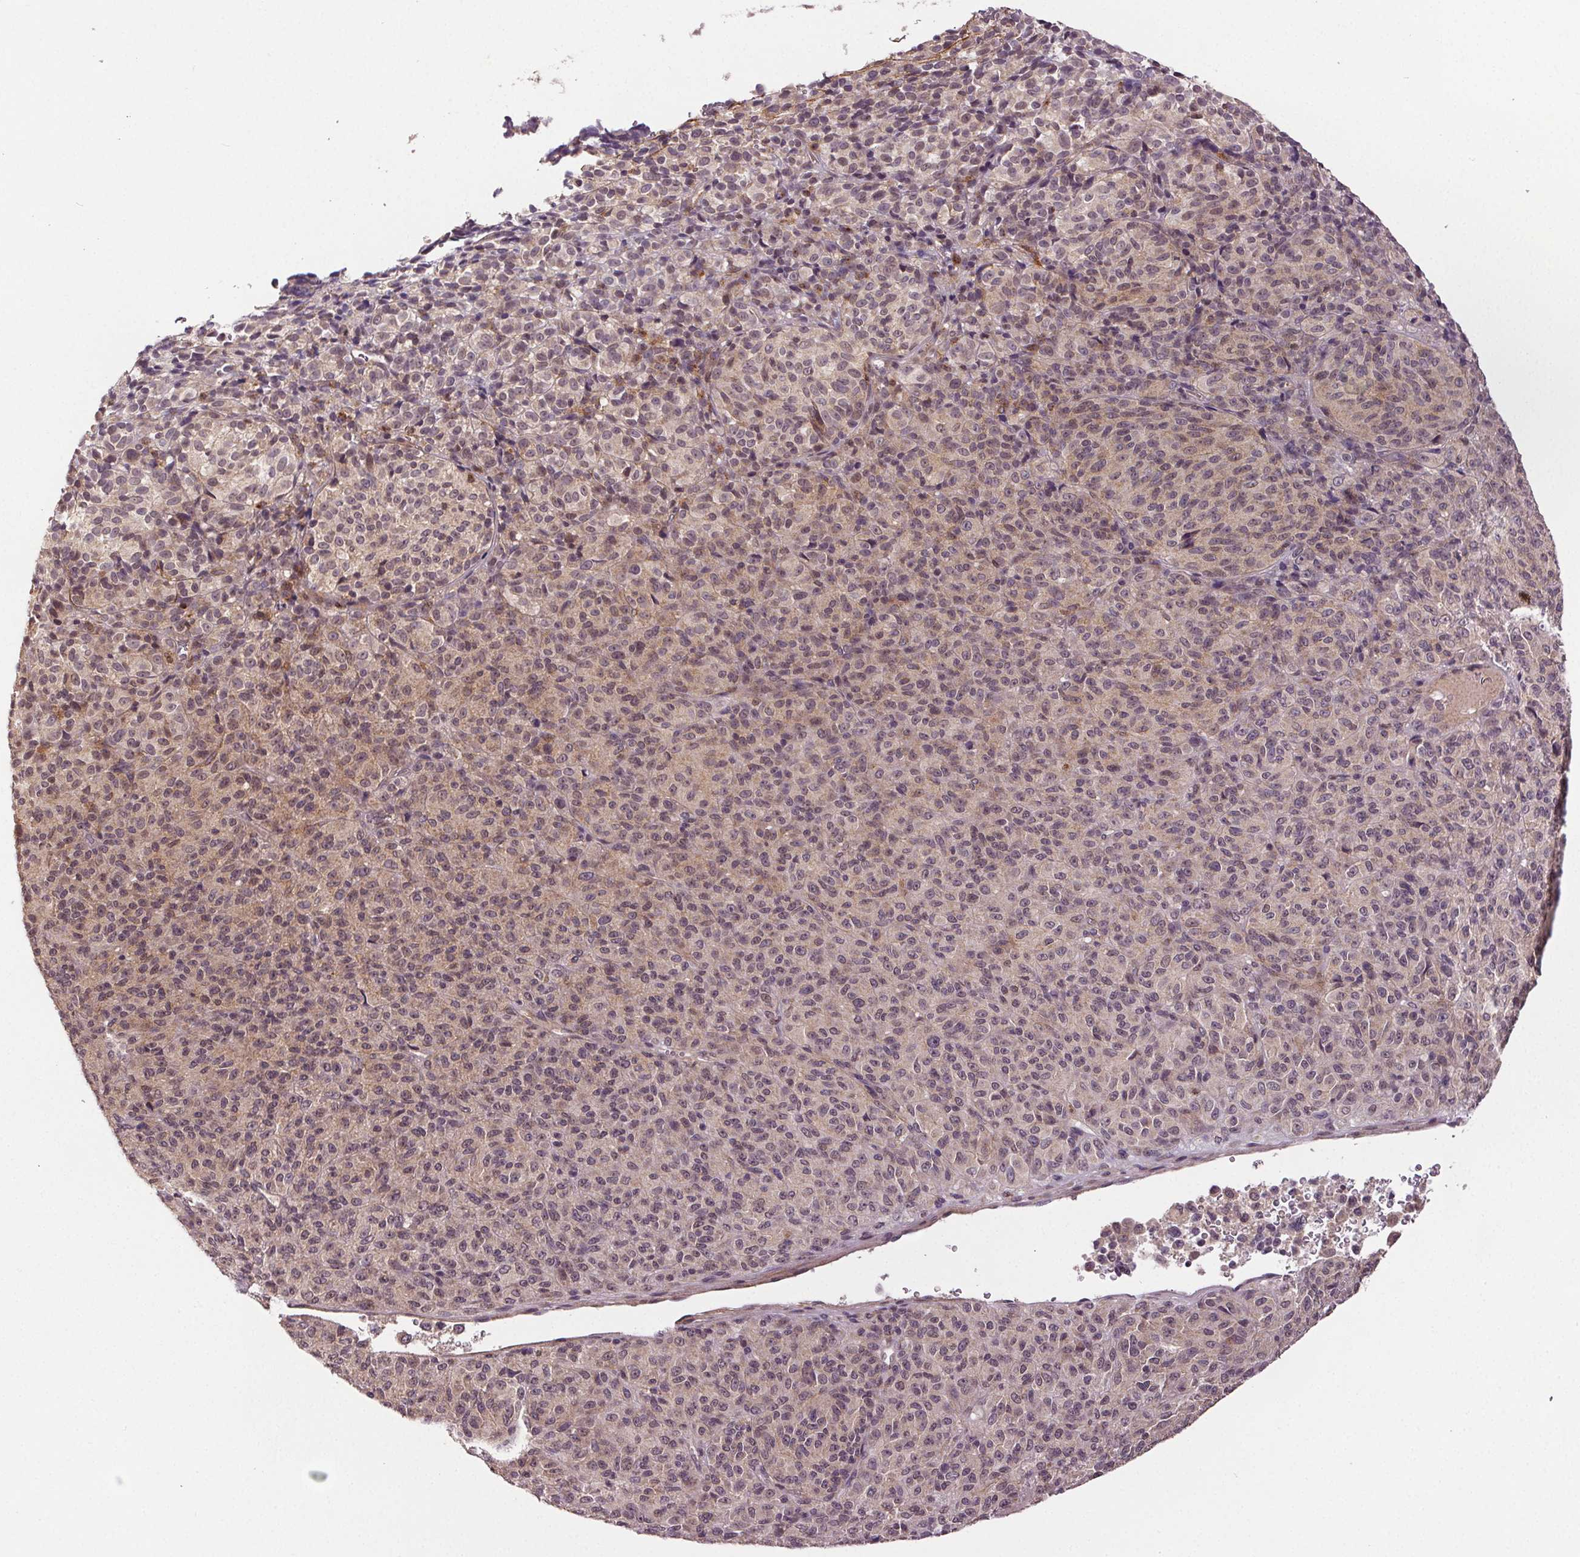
{"staining": {"intensity": "negative", "quantity": "none", "location": "none"}, "tissue": "melanoma", "cell_type": "Tumor cells", "image_type": "cancer", "snomed": [{"axis": "morphology", "description": "Malignant melanoma, Metastatic site"}, {"axis": "topography", "description": "Brain"}], "caption": "A high-resolution micrograph shows immunohistochemistry (IHC) staining of melanoma, which shows no significant expression in tumor cells. The staining was performed using DAB to visualize the protein expression in brown, while the nuclei were stained in blue with hematoxylin (Magnification: 20x).", "gene": "EPHB3", "patient": {"sex": "female", "age": 56}}